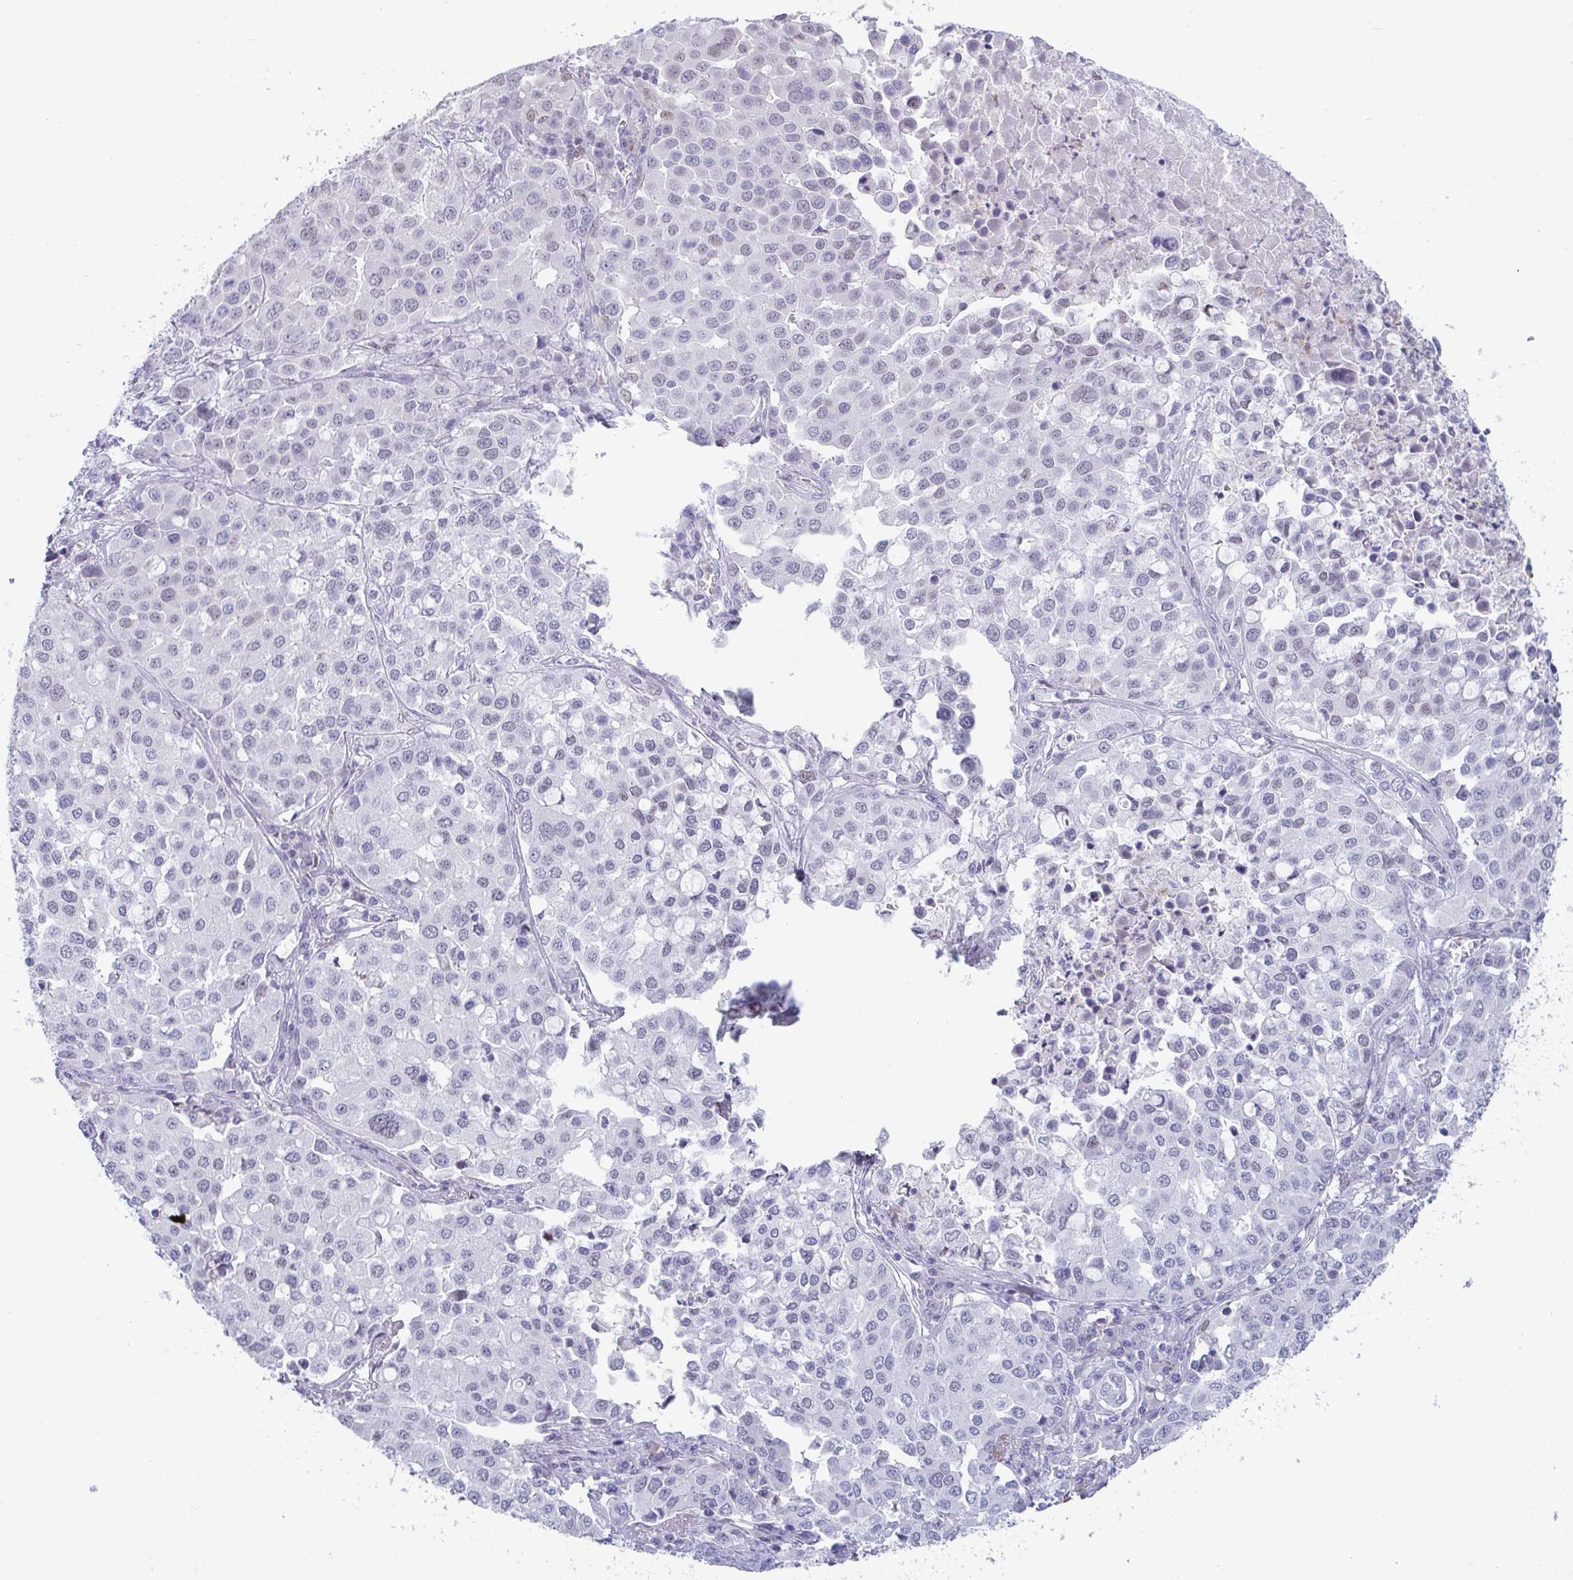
{"staining": {"intensity": "negative", "quantity": "none", "location": "none"}, "tissue": "lung cancer", "cell_type": "Tumor cells", "image_type": "cancer", "snomed": [{"axis": "morphology", "description": "Adenocarcinoma, NOS"}, {"axis": "morphology", "description": "Adenocarcinoma, metastatic, NOS"}, {"axis": "topography", "description": "Lymph node"}, {"axis": "topography", "description": "Lung"}], "caption": "Immunohistochemistry (IHC) of human lung cancer exhibits no positivity in tumor cells.", "gene": "RUBCN", "patient": {"sex": "female", "age": 65}}